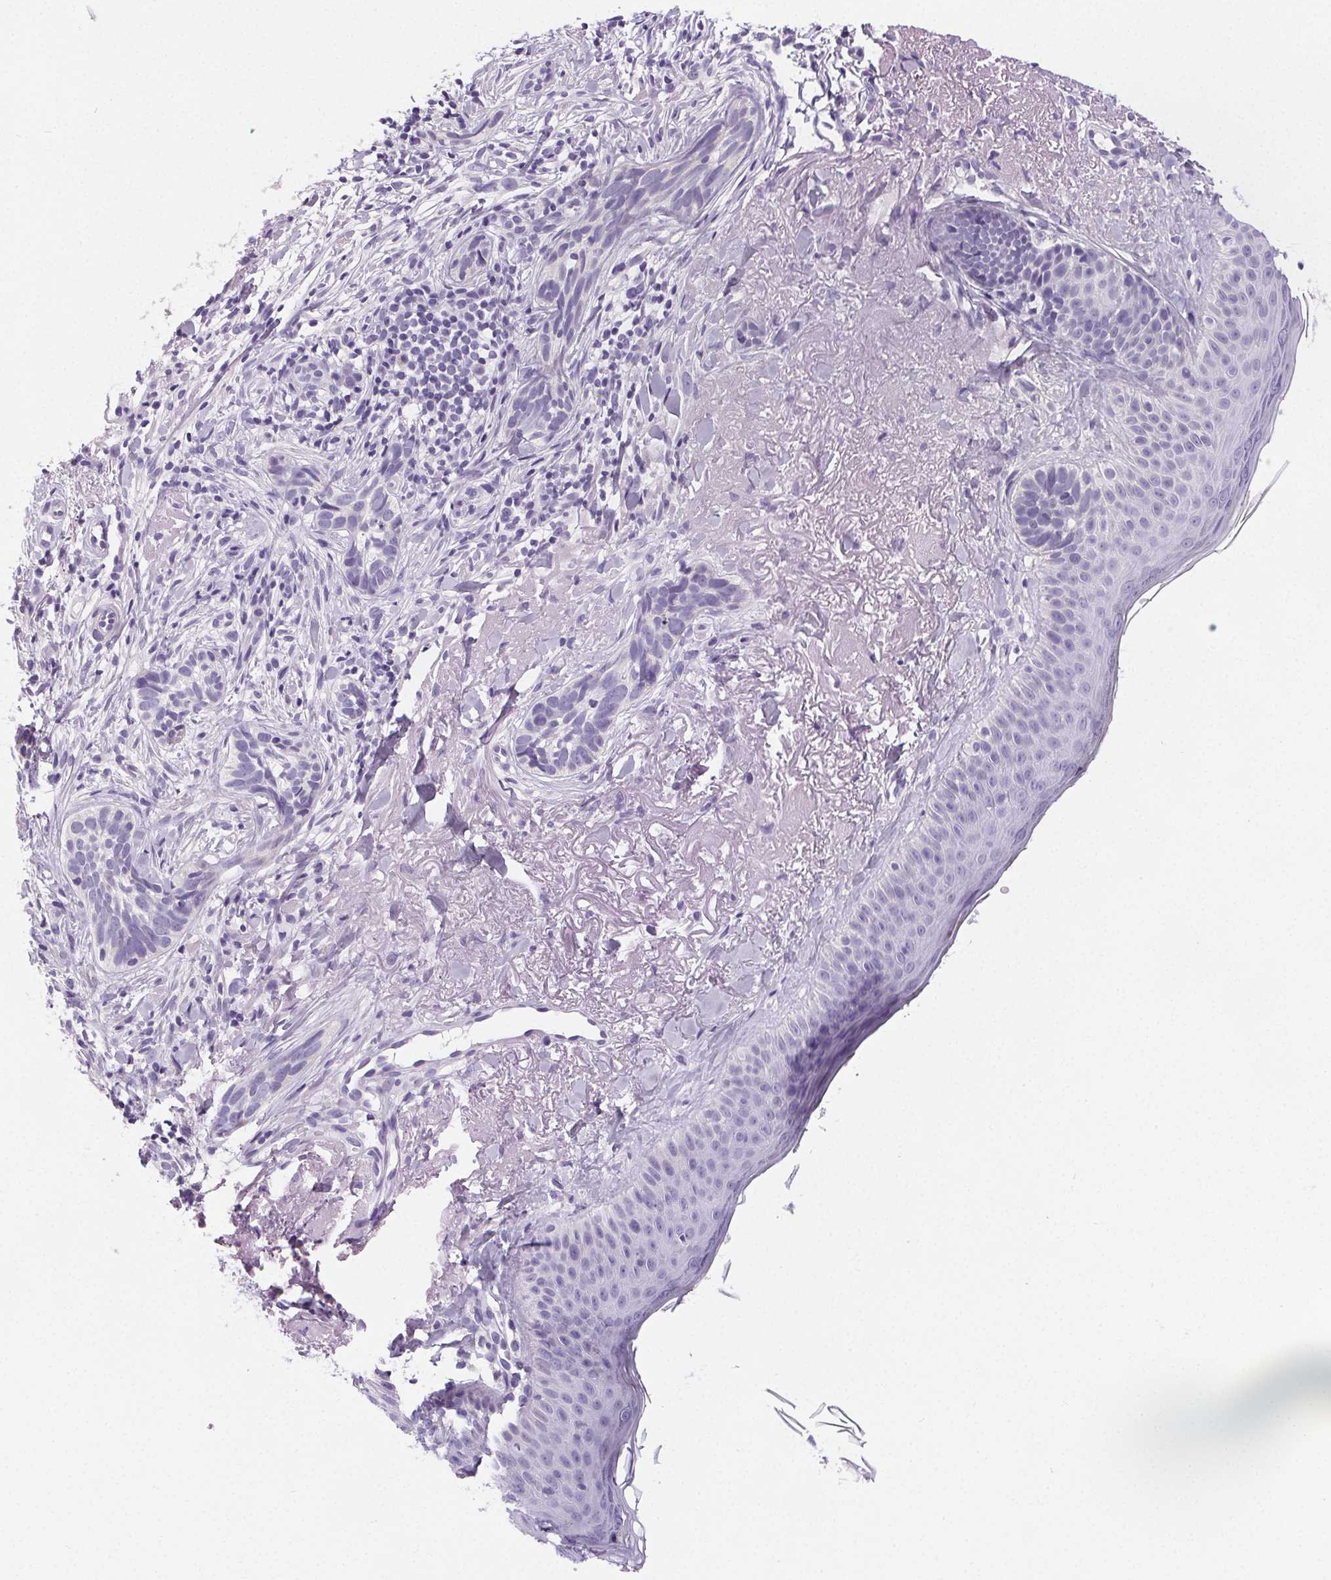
{"staining": {"intensity": "negative", "quantity": "none", "location": "none"}, "tissue": "skin cancer", "cell_type": "Tumor cells", "image_type": "cancer", "snomed": [{"axis": "morphology", "description": "Basal cell carcinoma"}, {"axis": "morphology", "description": "BCC, high aggressive"}, {"axis": "topography", "description": "Skin"}], "caption": "Immunohistochemistry histopathology image of skin basal cell carcinoma stained for a protein (brown), which demonstrates no positivity in tumor cells.", "gene": "ELAVL2", "patient": {"sex": "female", "age": 86}}